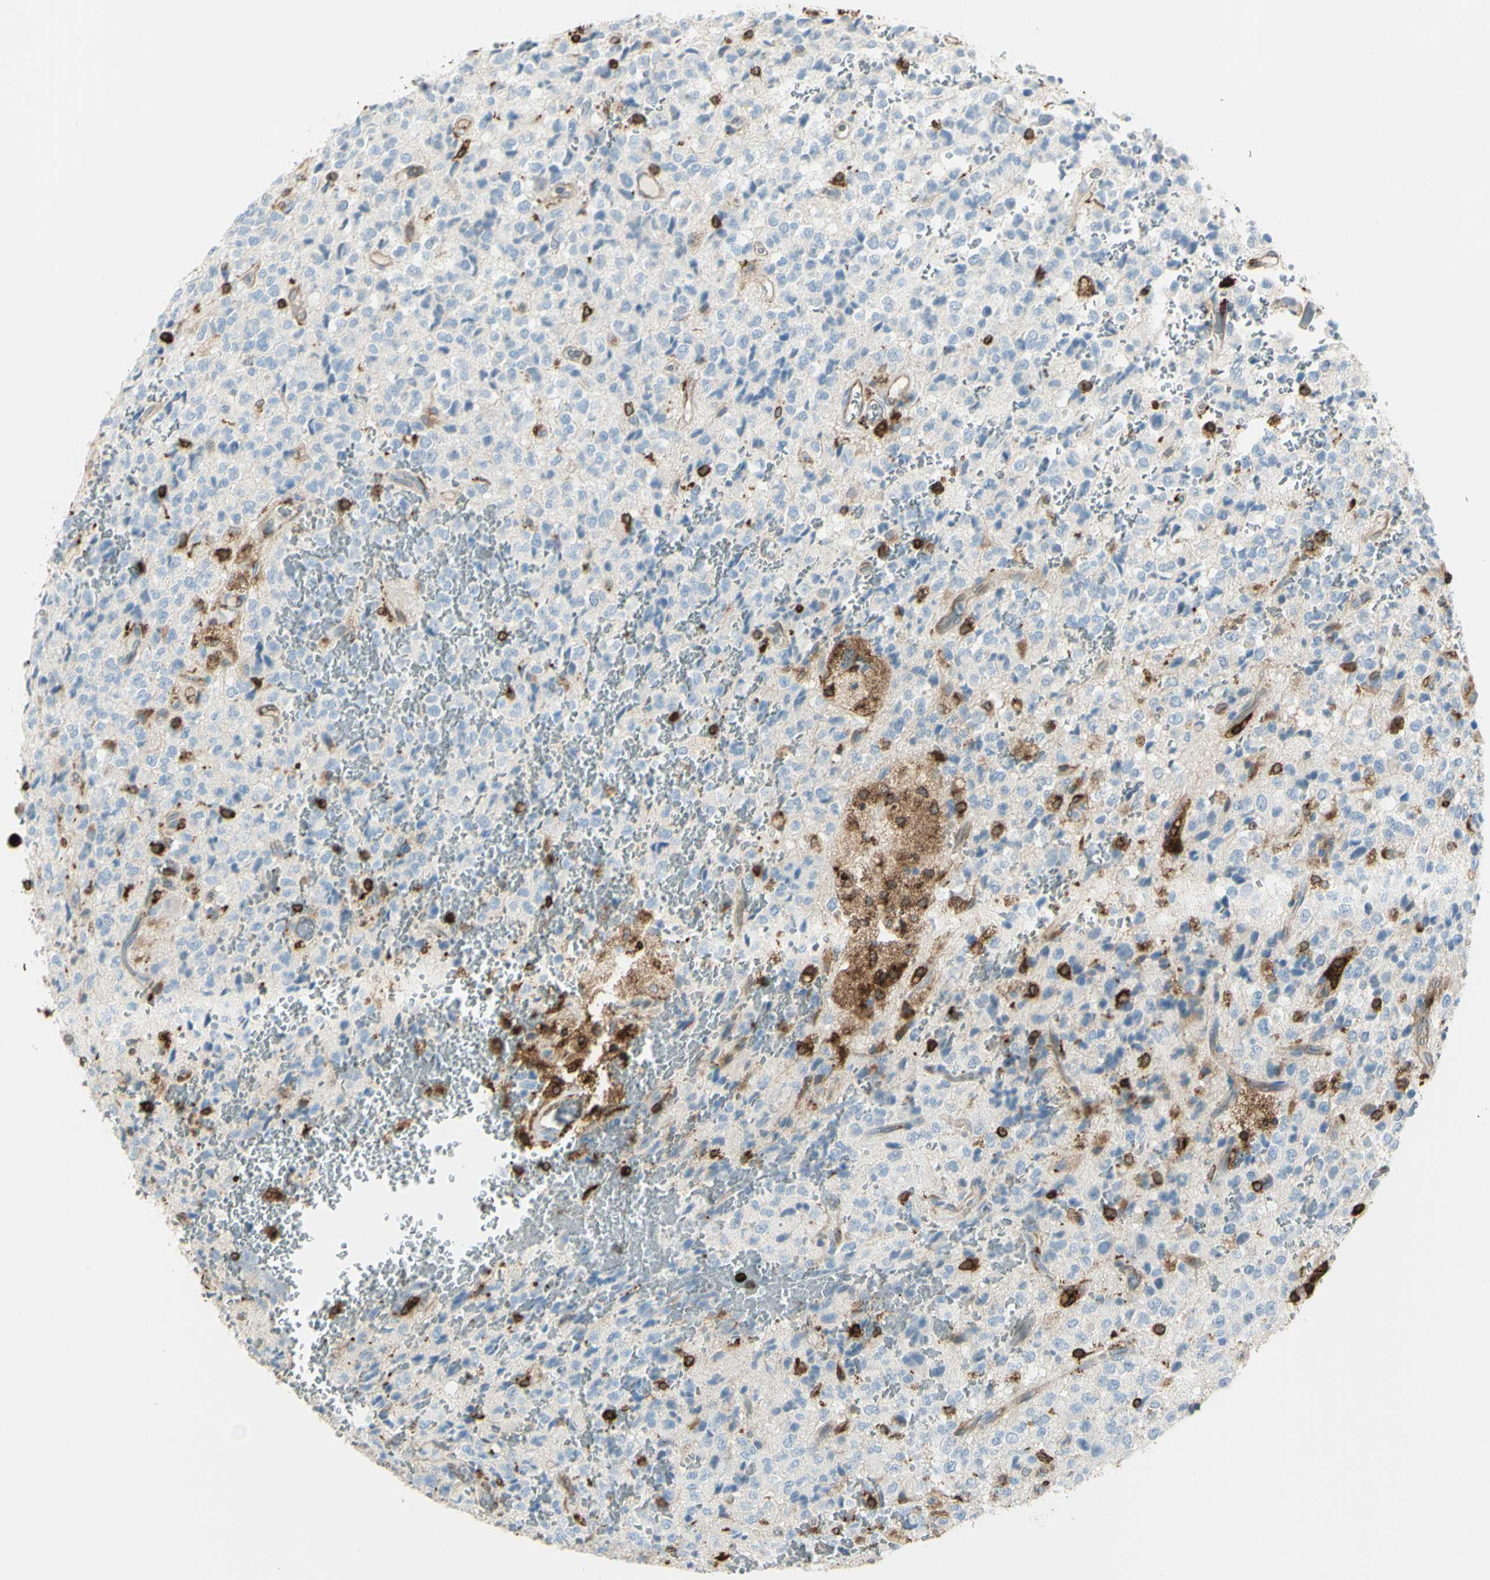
{"staining": {"intensity": "negative", "quantity": "none", "location": "none"}, "tissue": "glioma", "cell_type": "Tumor cells", "image_type": "cancer", "snomed": [{"axis": "morphology", "description": "Glioma, malignant, High grade"}, {"axis": "topography", "description": "pancreas cauda"}], "caption": "The image demonstrates no significant positivity in tumor cells of malignant glioma (high-grade).", "gene": "CD74", "patient": {"sex": "male", "age": 60}}